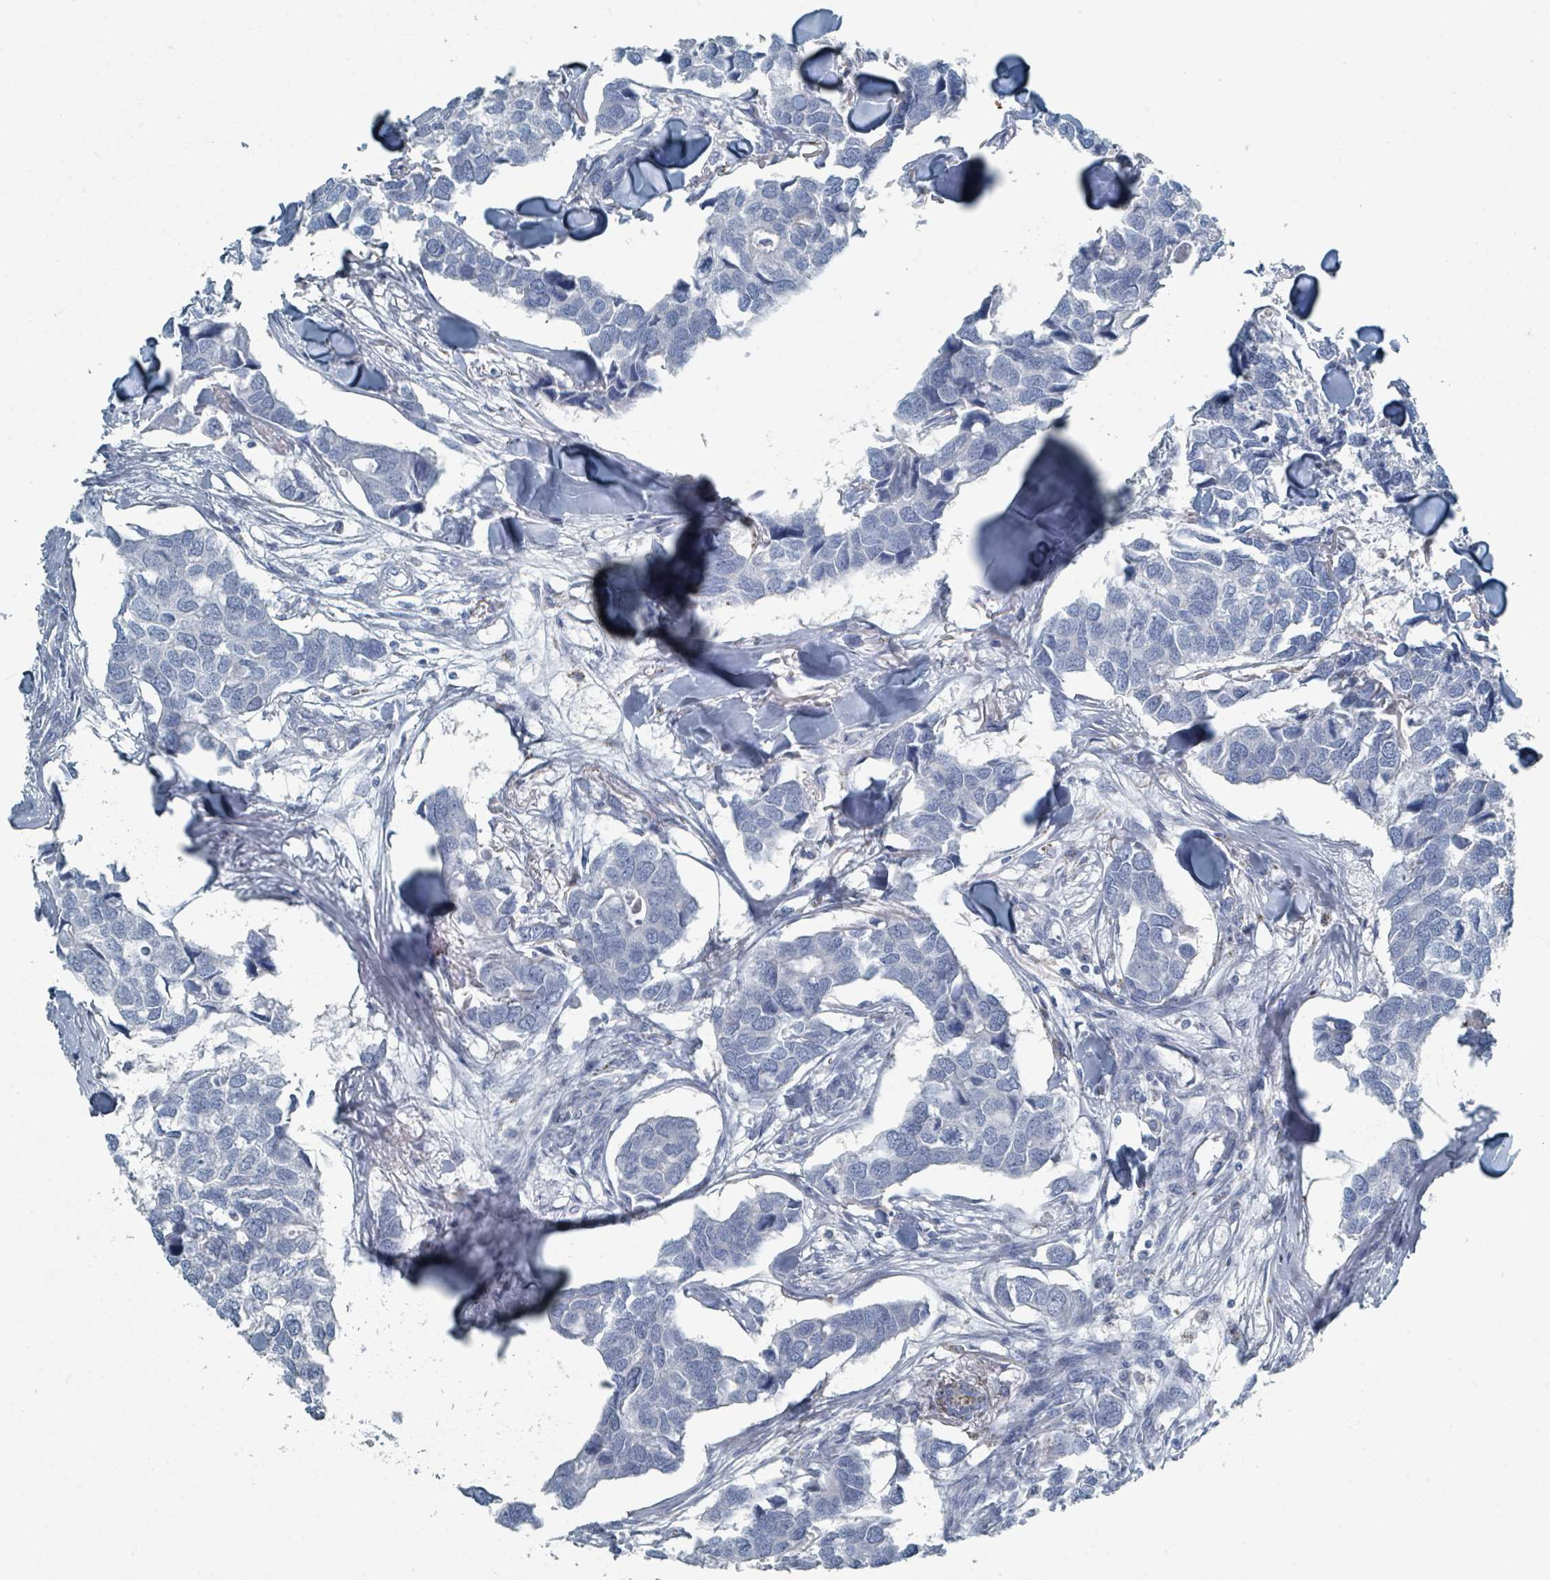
{"staining": {"intensity": "negative", "quantity": "none", "location": "none"}, "tissue": "breast cancer", "cell_type": "Tumor cells", "image_type": "cancer", "snomed": [{"axis": "morphology", "description": "Duct carcinoma"}, {"axis": "topography", "description": "Breast"}], "caption": "This is an IHC photomicrograph of breast cancer. There is no positivity in tumor cells.", "gene": "GAMT", "patient": {"sex": "female", "age": 83}}